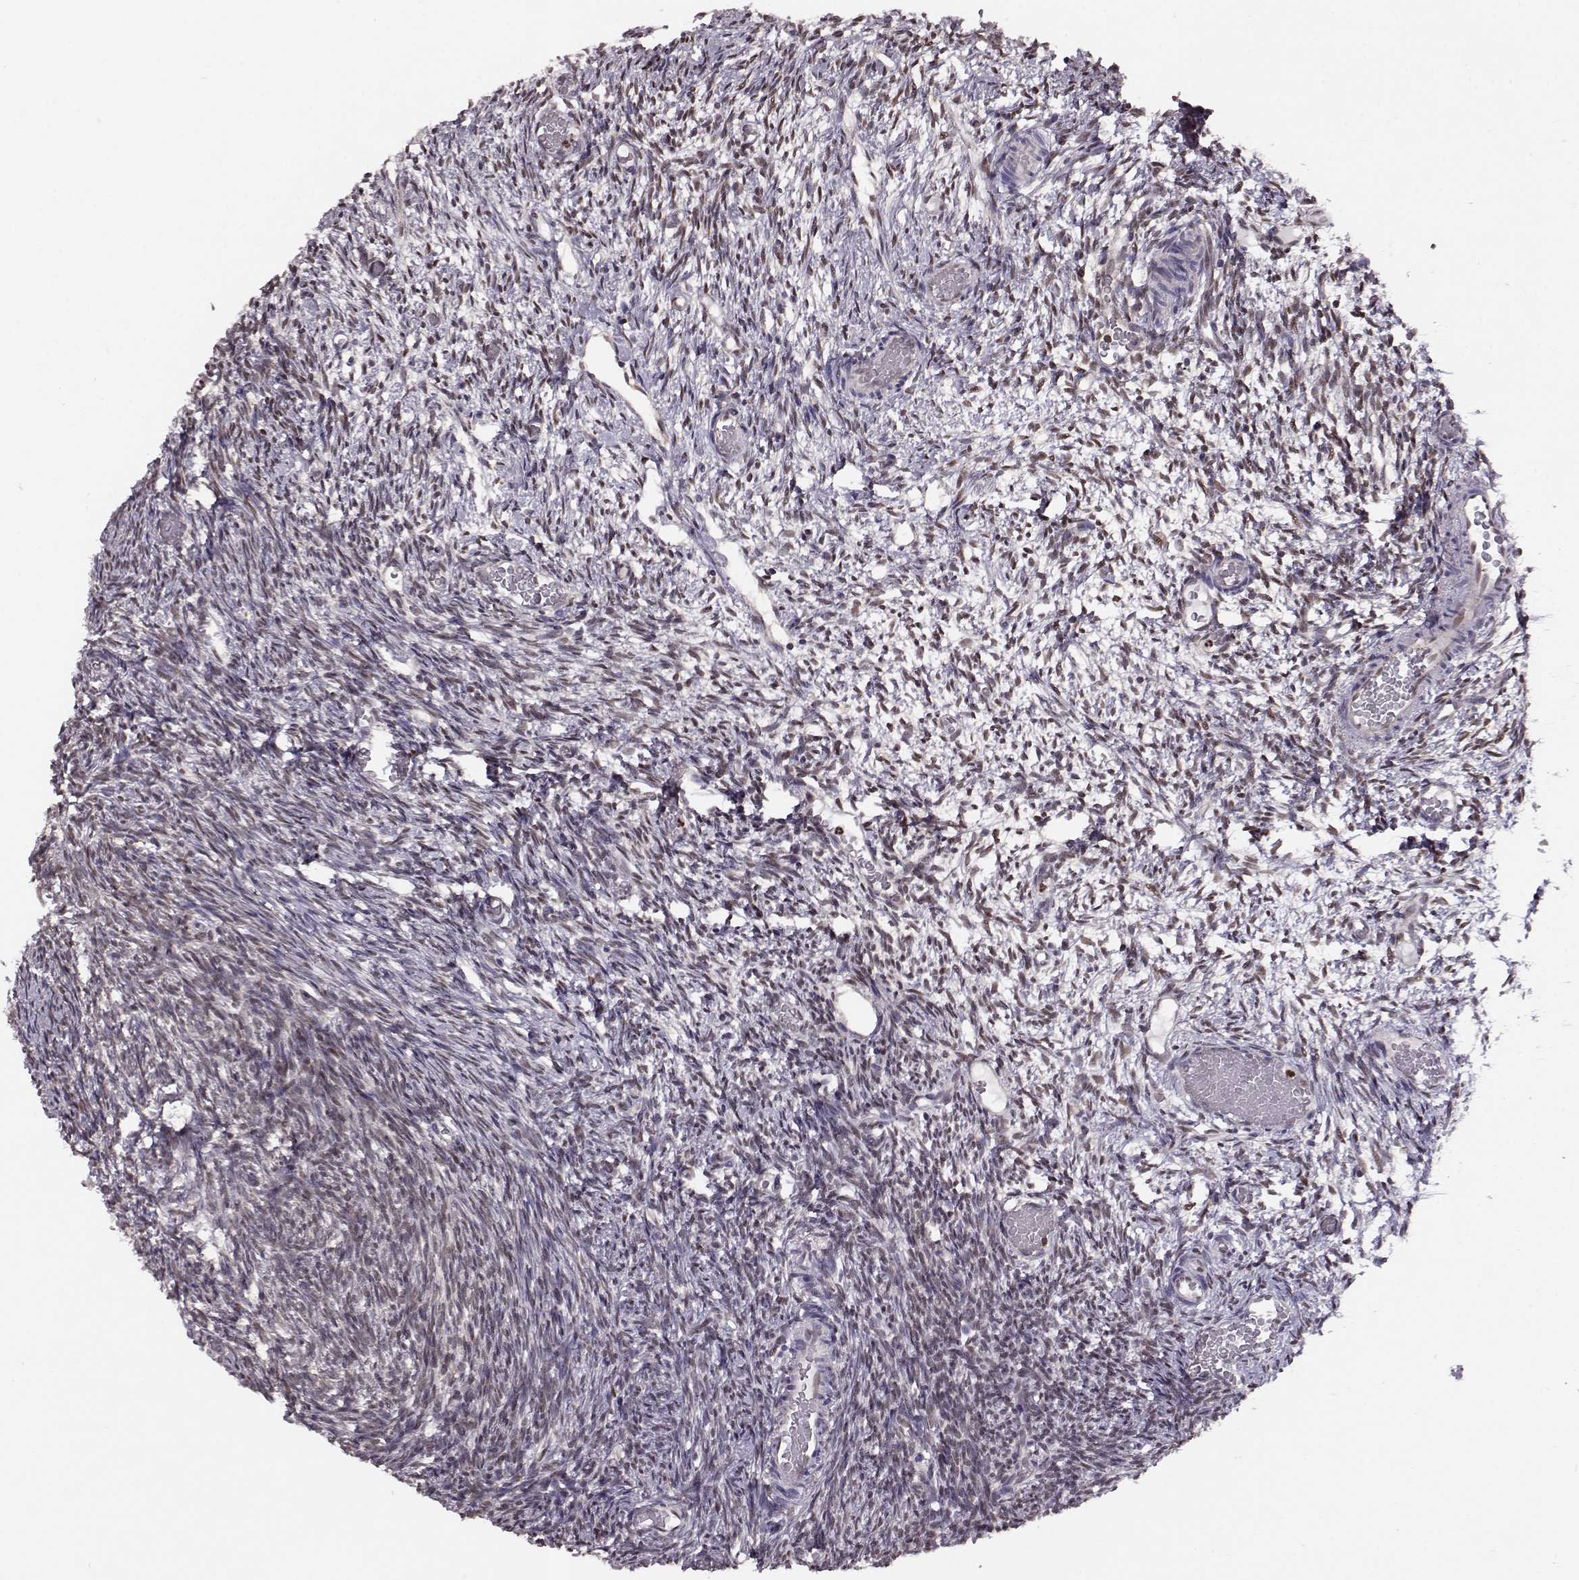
{"staining": {"intensity": "moderate", "quantity": "<25%", "location": "nuclear"}, "tissue": "ovary", "cell_type": "Follicle cells", "image_type": "normal", "snomed": [{"axis": "morphology", "description": "Normal tissue, NOS"}, {"axis": "topography", "description": "Ovary"}], "caption": "Protein staining by immunohistochemistry displays moderate nuclear expression in approximately <25% of follicle cells in normal ovary.", "gene": "KLF6", "patient": {"sex": "female", "age": 39}}